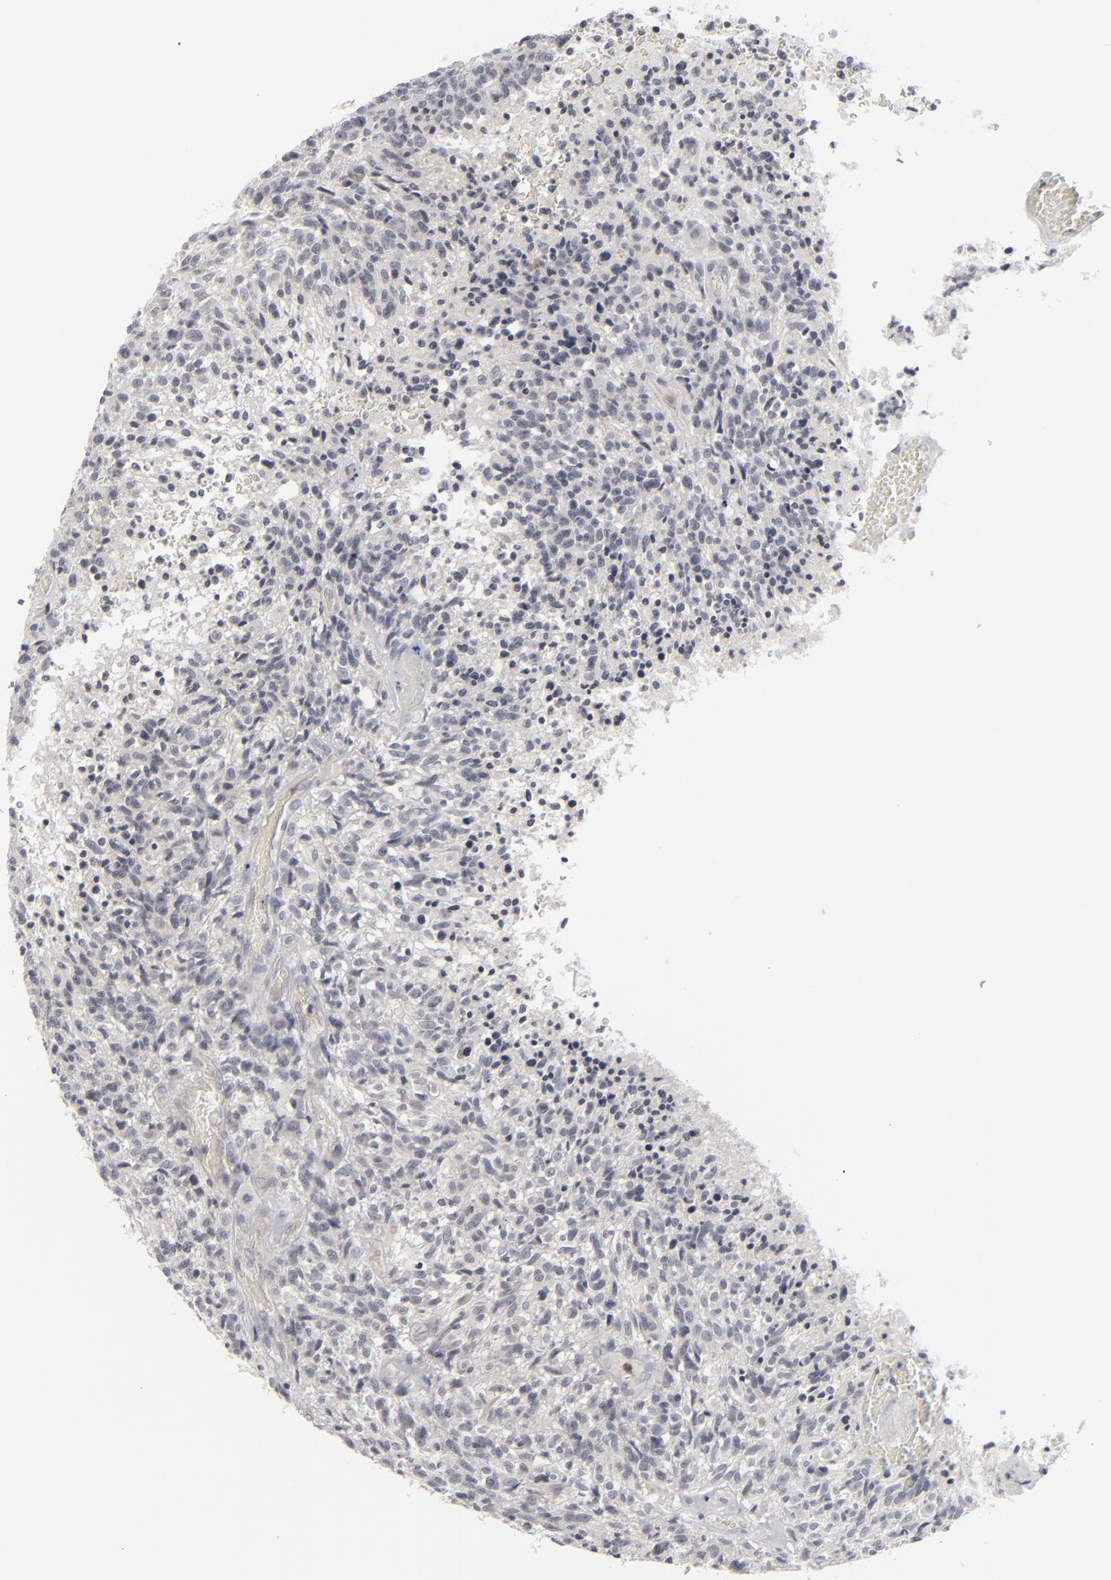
{"staining": {"intensity": "negative", "quantity": "none", "location": "none"}, "tissue": "glioma", "cell_type": "Tumor cells", "image_type": "cancer", "snomed": [{"axis": "morphology", "description": "Glioma, malignant, High grade"}, {"axis": "topography", "description": "Brain"}], "caption": "Human glioma stained for a protein using immunohistochemistry (IHC) reveals no expression in tumor cells.", "gene": "POF1B", "patient": {"sex": "male", "age": 36}}